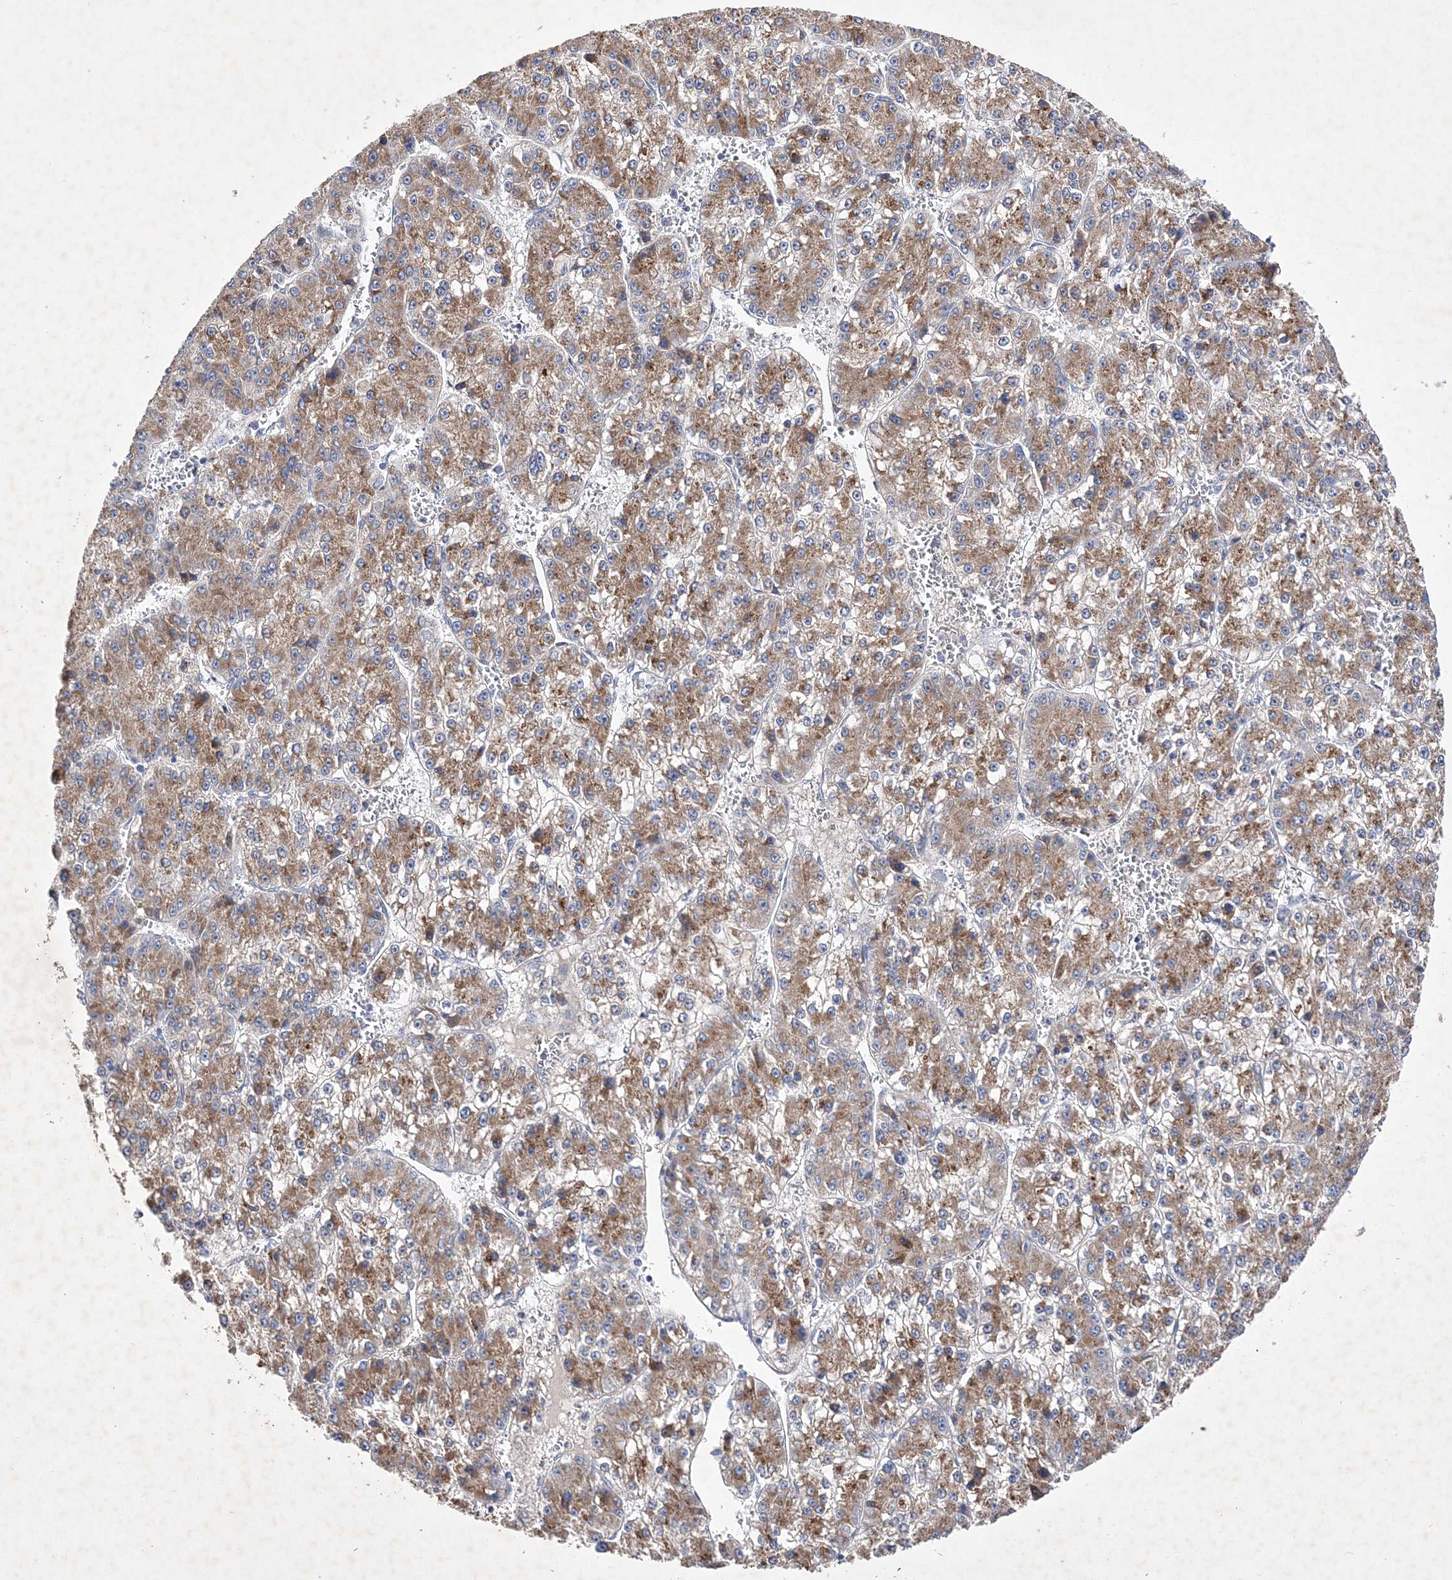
{"staining": {"intensity": "moderate", "quantity": ">75%", "location": "cytoplasmic/membranous"}, "tissue": "liver cancer", "cell_type": "Tumor cells", "image_type": "cancer", "snomed": [{"axis": "morphology", "description": "Carcinoma, Hepatocellular, NOS"}, {"axis": "topography", "description": "Liver"}], "caption": "About >75% of tumor cells in liver cancer exhibit moderate cytoplasmic/membranous protein staining as visualized by brown immunohistochemical staining.", "gene": "METTL8", "patient": {"sex": "female", "age": 73}}